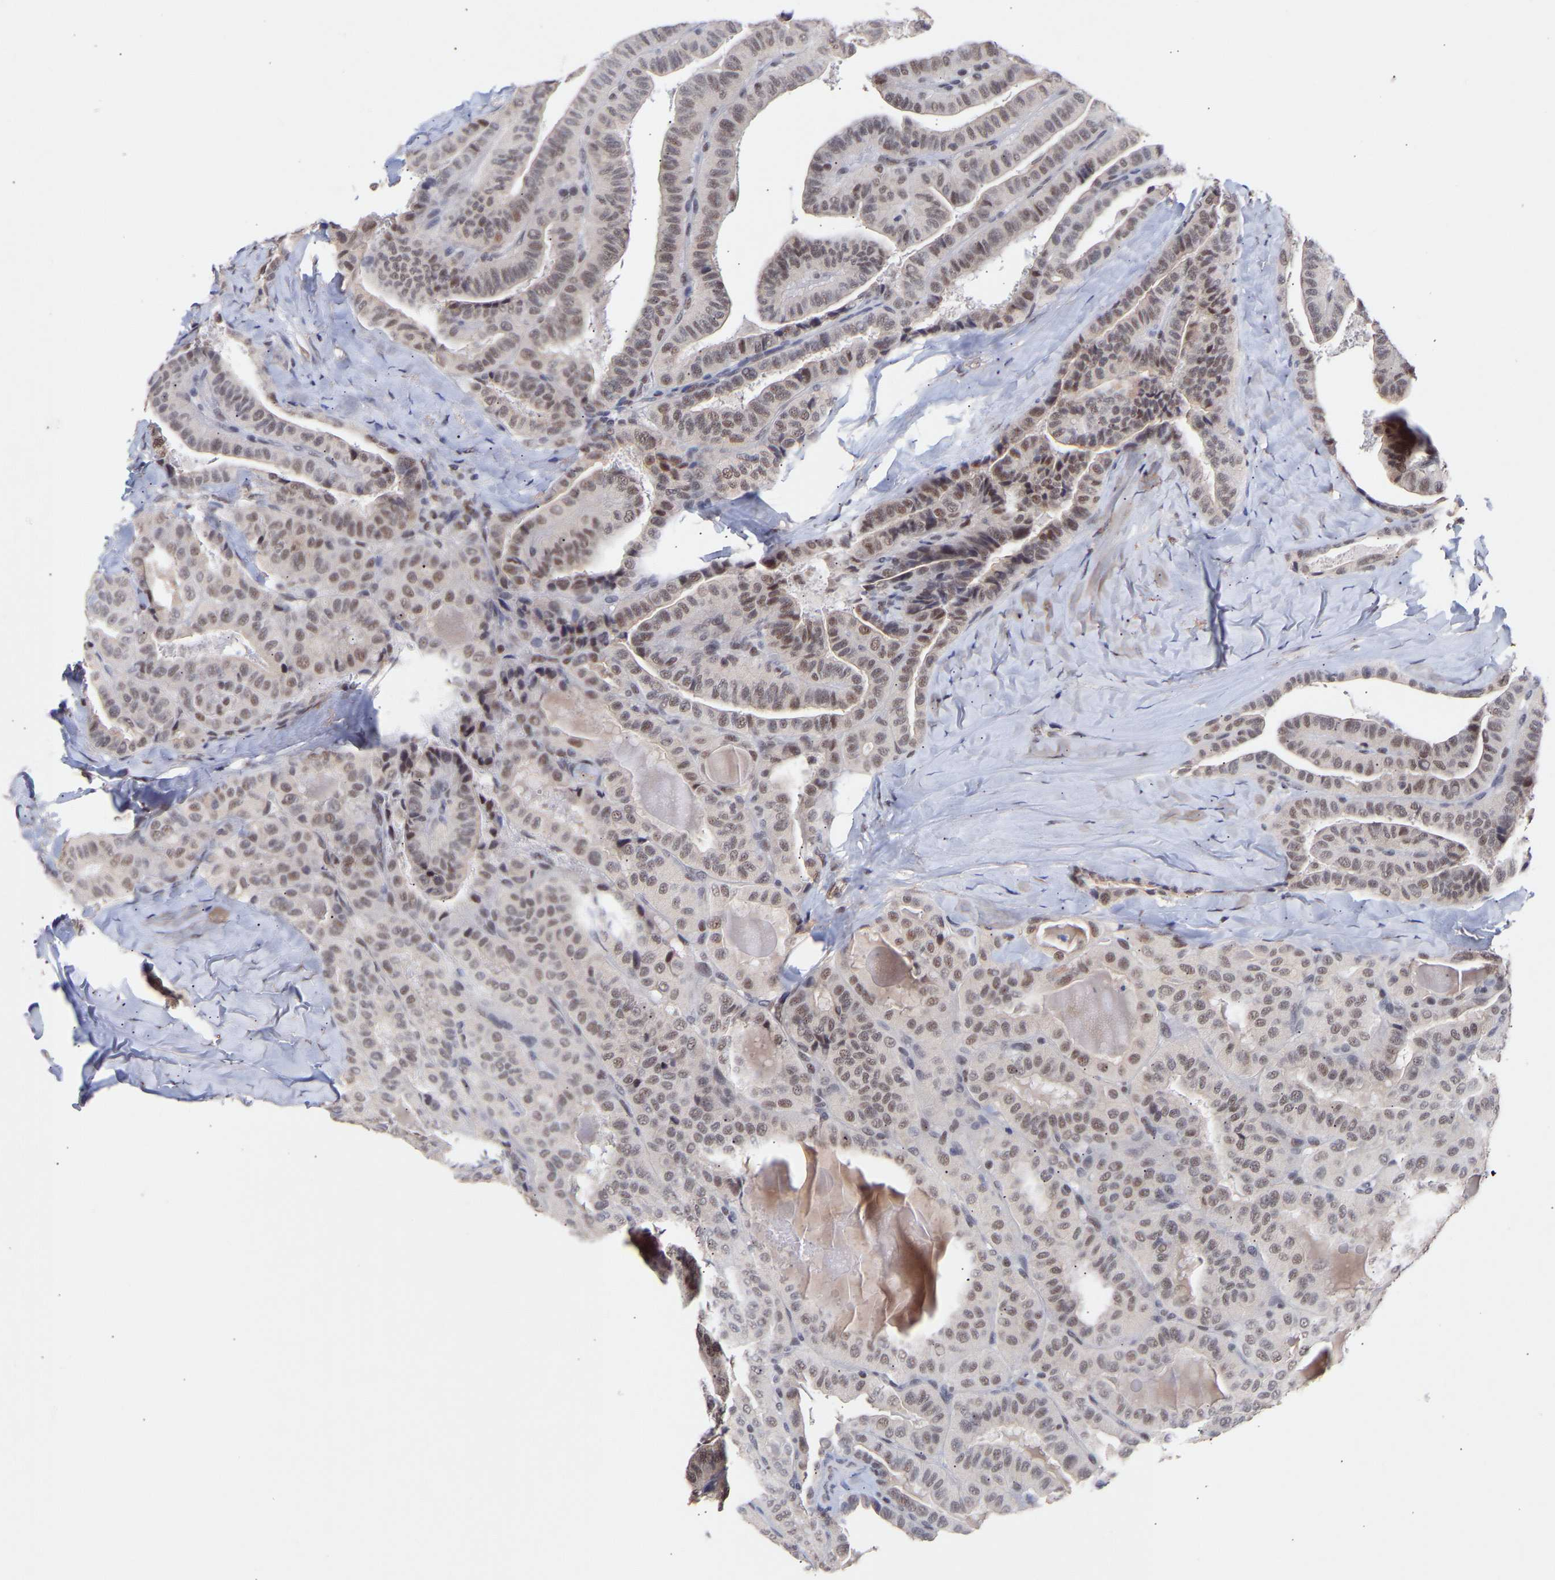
{"staining": {"intensity": "weak", "quantity": "25%-75%", "location": "nuclear"}, "tissue": "thyroid cancer", "cell_type": "Tumor cells", "image_type": "cancer", "snomed": [{"axis": "morphology", "description": "Papillary adenocarcinoma, NOS"}, {"axis": "topography", "description": "Thyroid gland"}], "caption": "This photomicrograph reveals papillary adenocarcinoma (thyroid) stained with immunohistochemistry (IHC) to label a protein in brown. The nuclear of tumor cells show weak positivity for the protein. Nuclei are counter-stained blue.", "gene": "RBM15", "patient": {"sex": "male", "age": 77}}